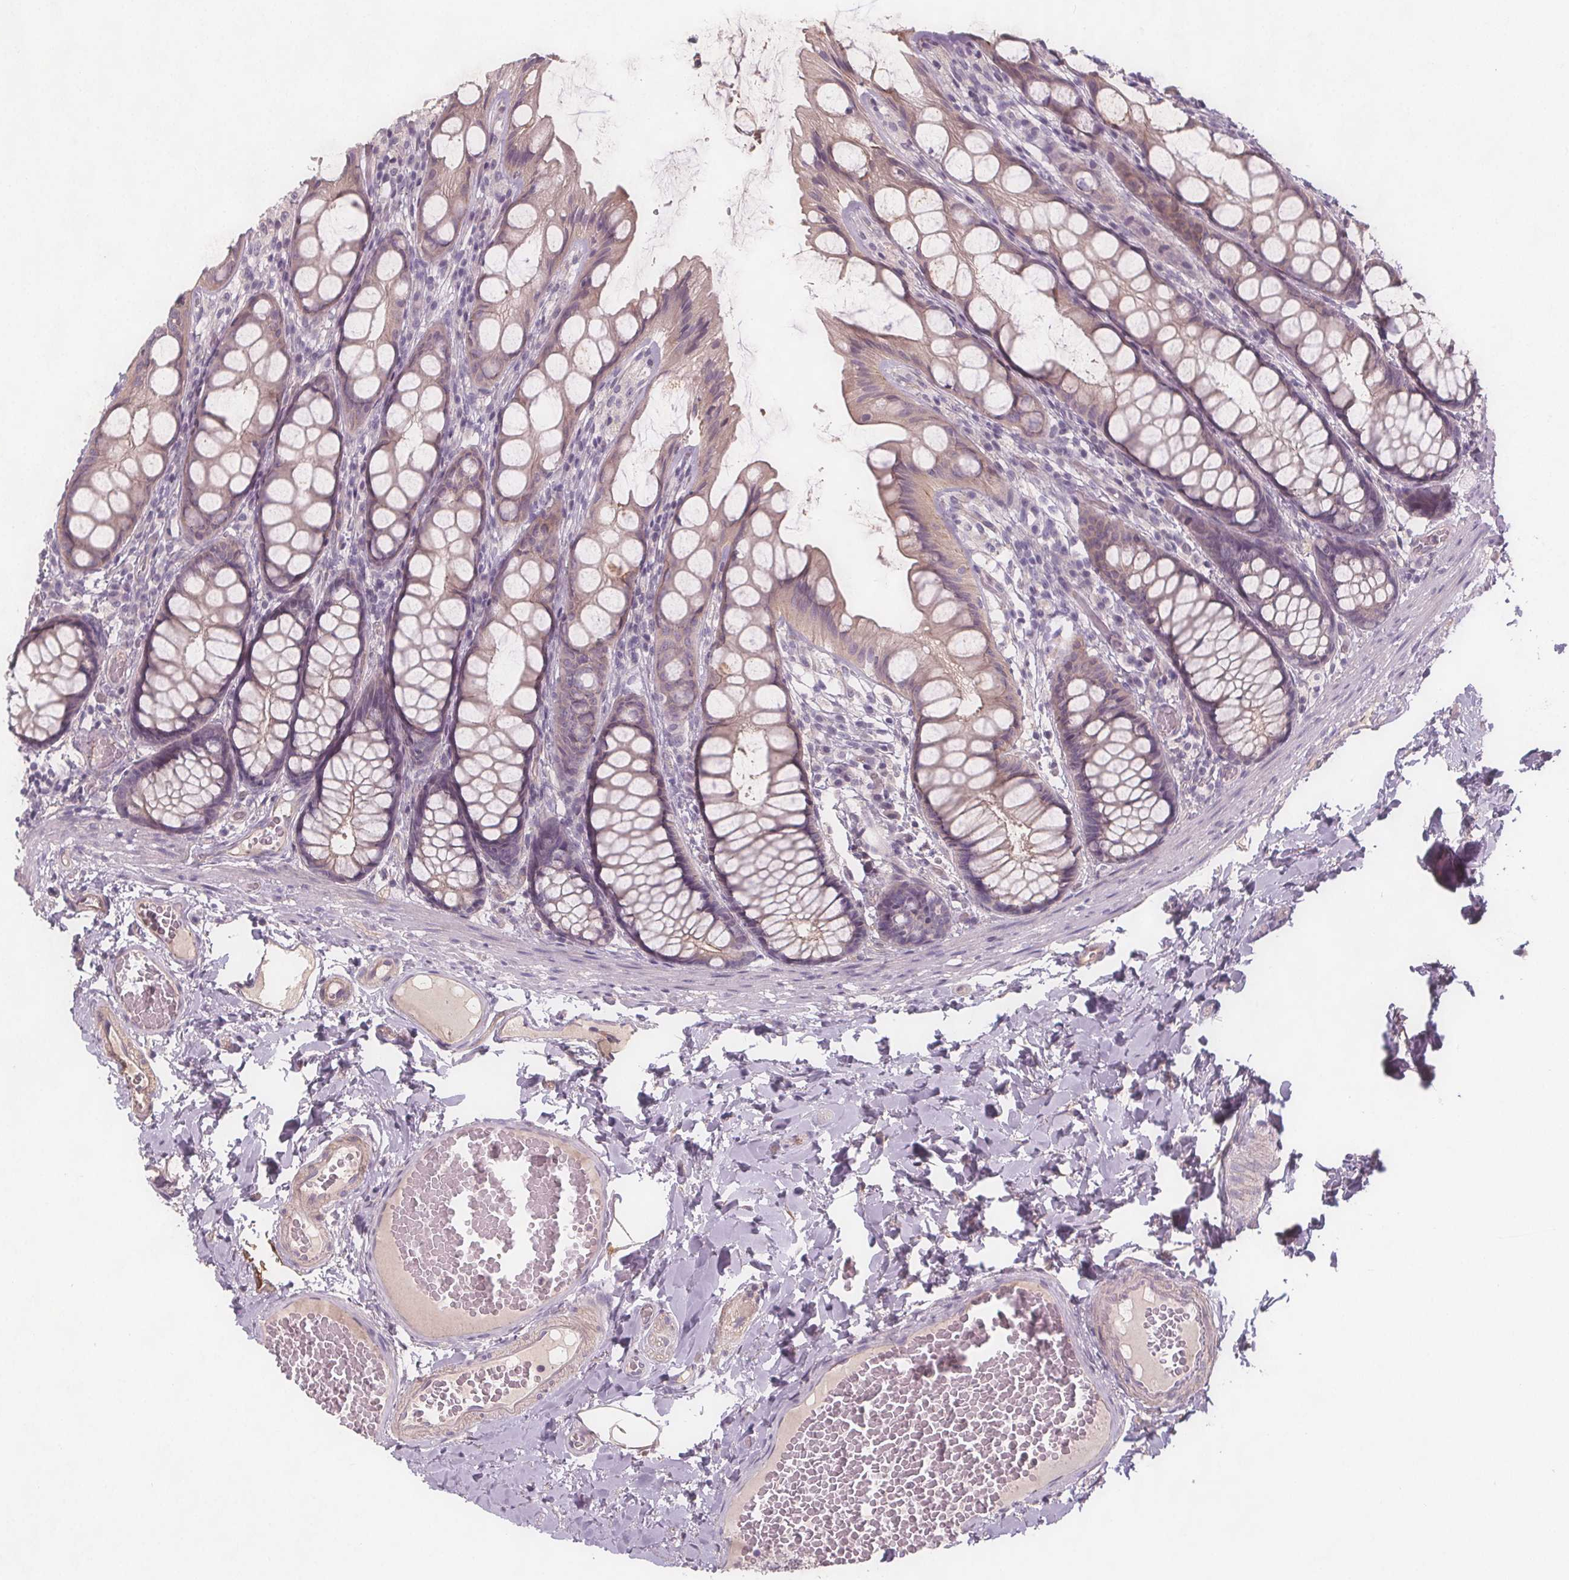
{"staining": {"intensity": "weak", "quantity": "<25%", "location": "cytoplasmic/membranous"}, "tissue": "colon", "cell_type": "Endothelial cells", "image_type": "normal", "snomed": [{"axis": "morphology", "description": "Normal tissue, NOS"}, {"axis": "topography", "description": "Colon"}], "caption": "IHC photomicrograph of unremarkable colon stained for a protein (brown), which exhibits no expression in endothelial cells. (DAB immunohistochemistry, high magnification).", "gene": "VNN1", "patient": {"sex": "male", "age": 47}}